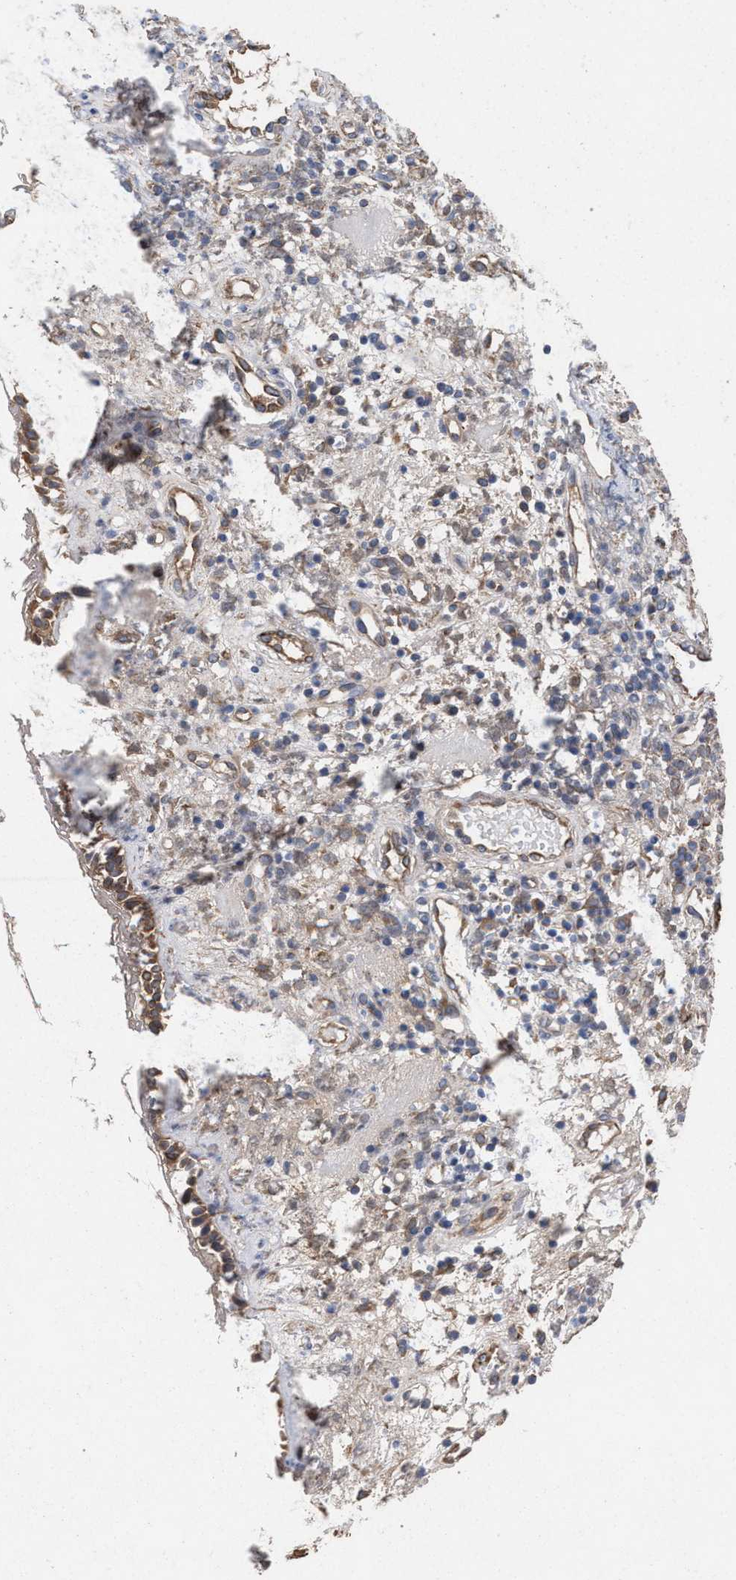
{"staining": {"intensity": "moderate", "quantity": ">75%", "location": "cytoplasmic/membranous"}, "tissue": "nasopharynx", "cell_type": "Respiratory epithelial cells", "image_type": "normal", "snomed": [{"axis": "morphology", "description": "Normal tissue, NOS"}, {"axis": "morphology", "description": "Basal cell carcinoma"}, {"axis": "topography", "description": "Cartilage tissue"}, {"axis": "topography", "description": "Nasopharynx"}, {"axis": "topography", "description": "Oral tissue"}], "caption": "A photomicrograph of human nasopharynx stained for a protein exhibits moderate cytoplasmic/membranous brown staining in respiratory epithelial cells. The staining was performed using DAB (3,3'-diaminobenzidine) to visualize the protein expression in brown, while the nuclei were stained in blue with hematoxylin (Magnification: 20x).", "gene": "BCL2L12", "patient": {"sex": "female", "age": 77}}